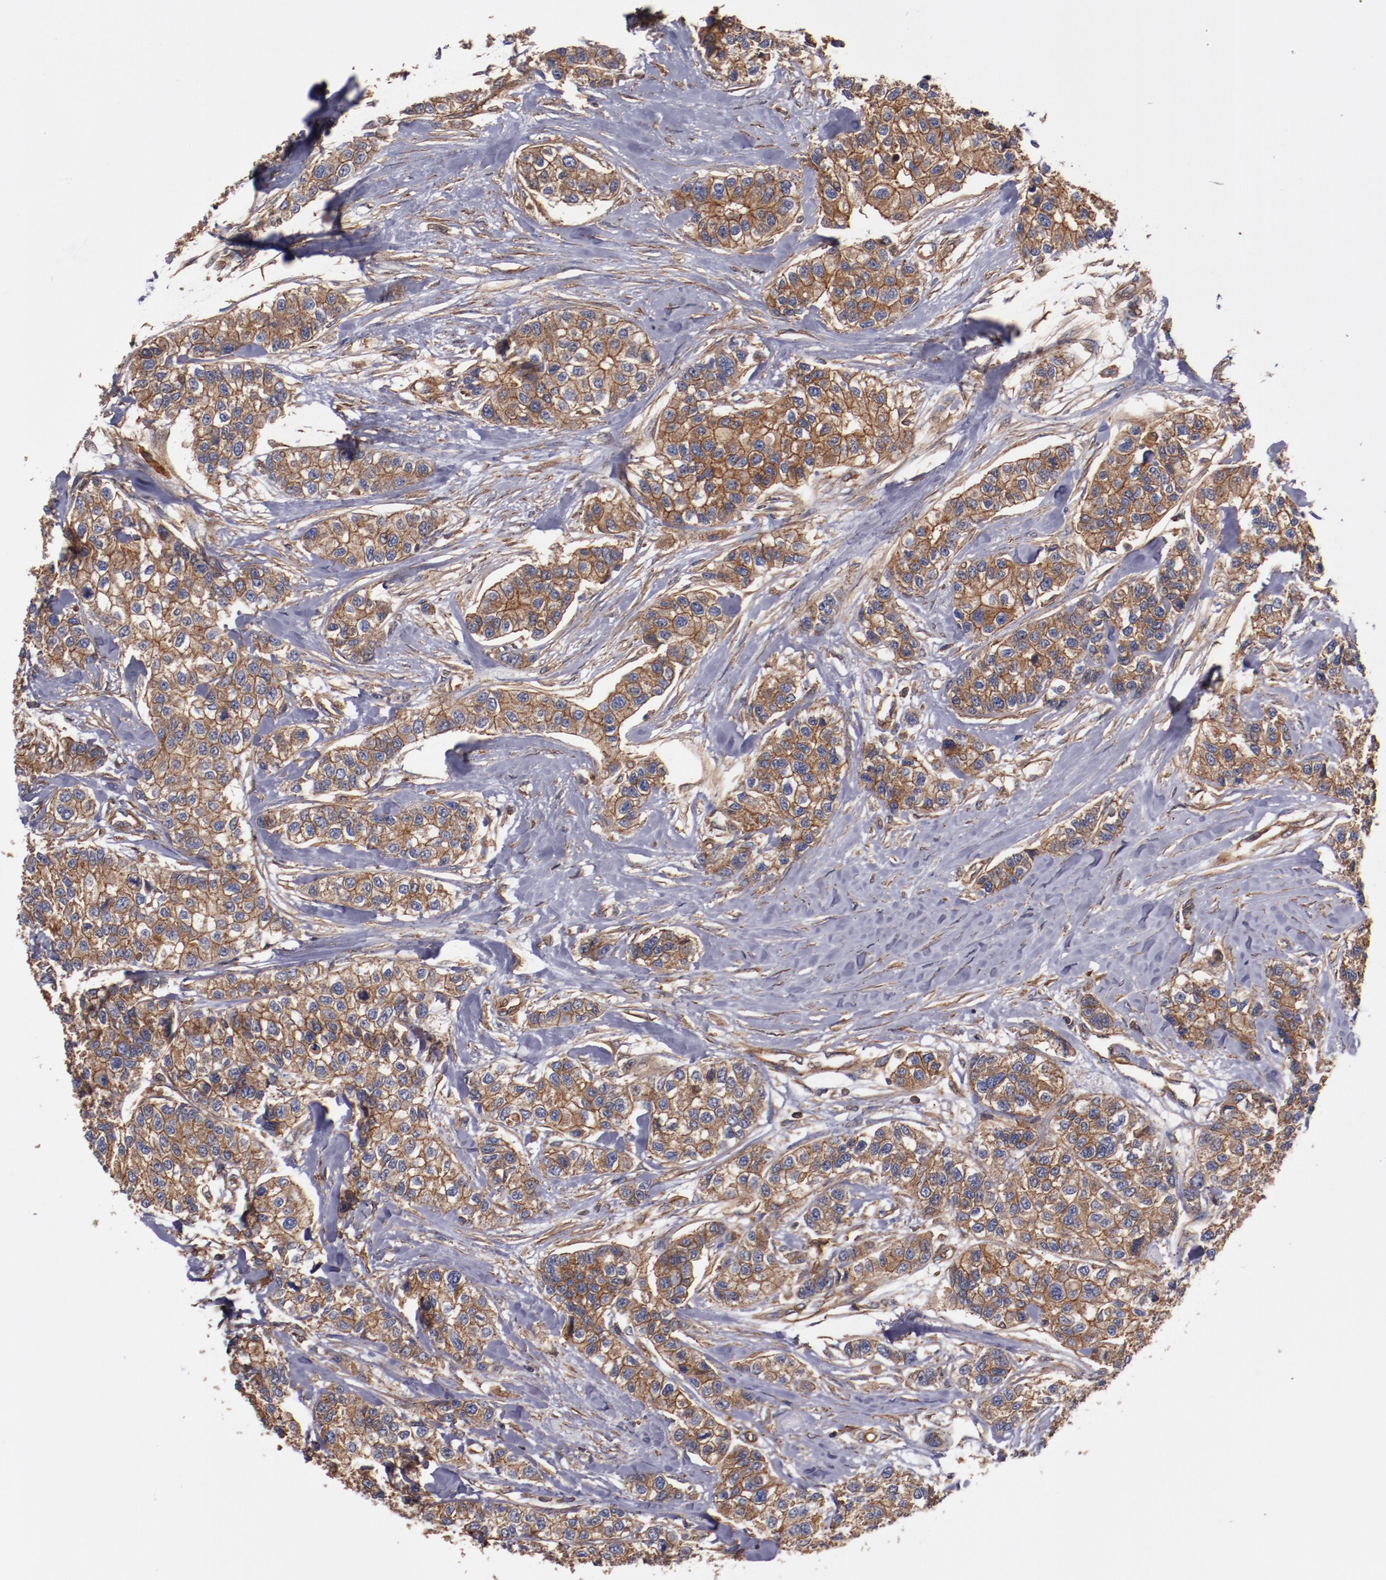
{"staining": {"intensity": "strong", "quantity": ">75%", "location": "cytoplasmic/membranous"}, "tissue": "breast cancer", "cell_type": "Tumor cells", "image_type": "cancer", "snomed": [{"axis": "morphology", "description": "Duct carcinoma"}, {"axis": "topography", "description": "Breast"}], "caption": "Immunohistochemical staining of invasive ductal carcinoma (breast) shows strong cytoplasmic/membranous protein positivity in about >75% of tumor cells.", "gene": "TMOD3", "patient": {"sex": "female", "age": 51}}